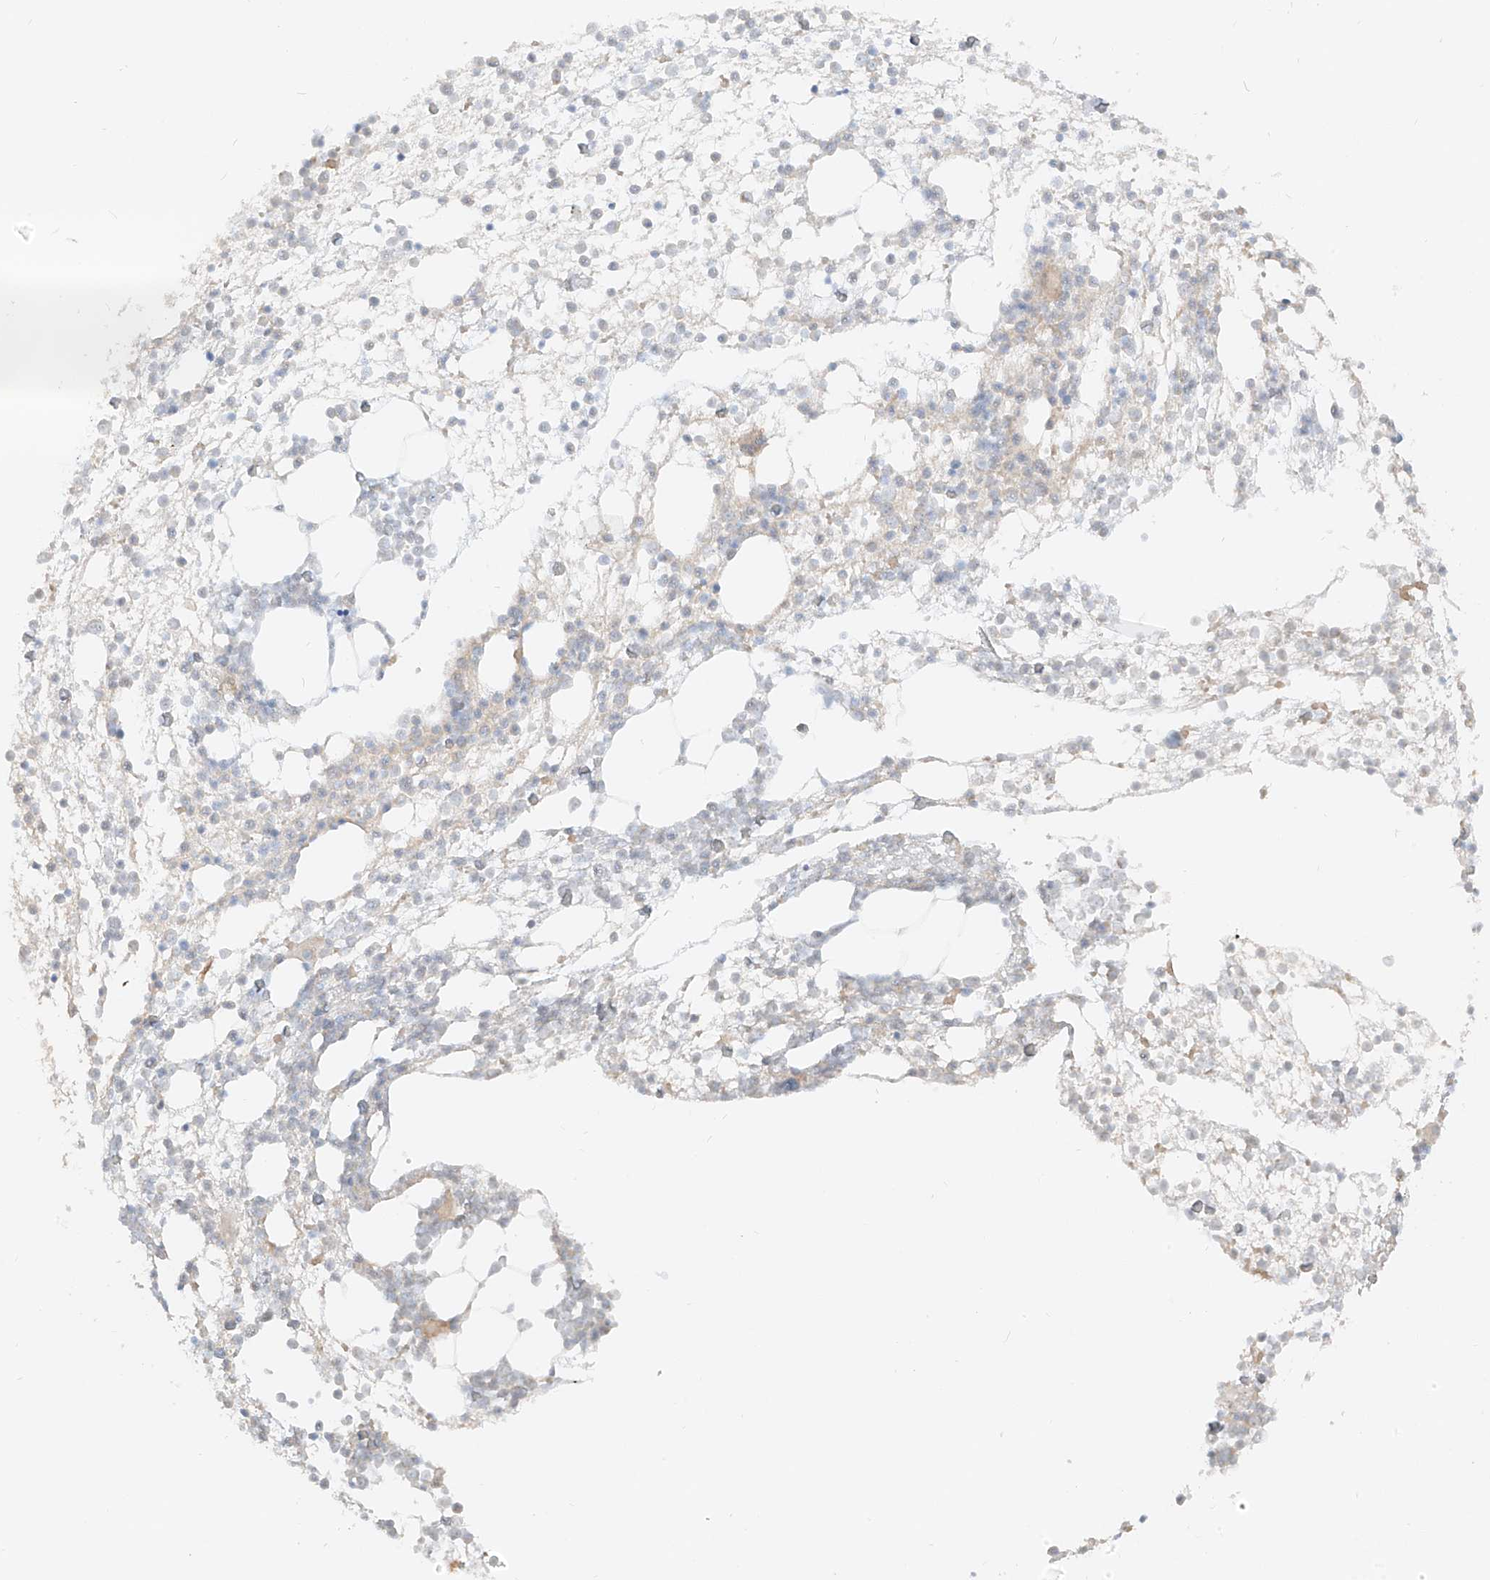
{"staining": {"intensity": "negative", "quantity": "none", "location": "none"}, "tissue": "bone marrow", "cell_type": "Hematopoietic cells", "image_type": "normal", "snomed": [{"axis": "morphology", "description": "Normal tissue, NOS"}, {"axis": "topography", "description": "Bone marrow"}], "caption": "Histopathology image shows no protein expression in hematopoietic cells of normal bone marrow. (DAB (3,3'-diaminobenzidine) IHC visualized using brightfield microscopy, high magnification).", "gene": "LIPT1", "patient": {"sex": "male", "age": 54}}